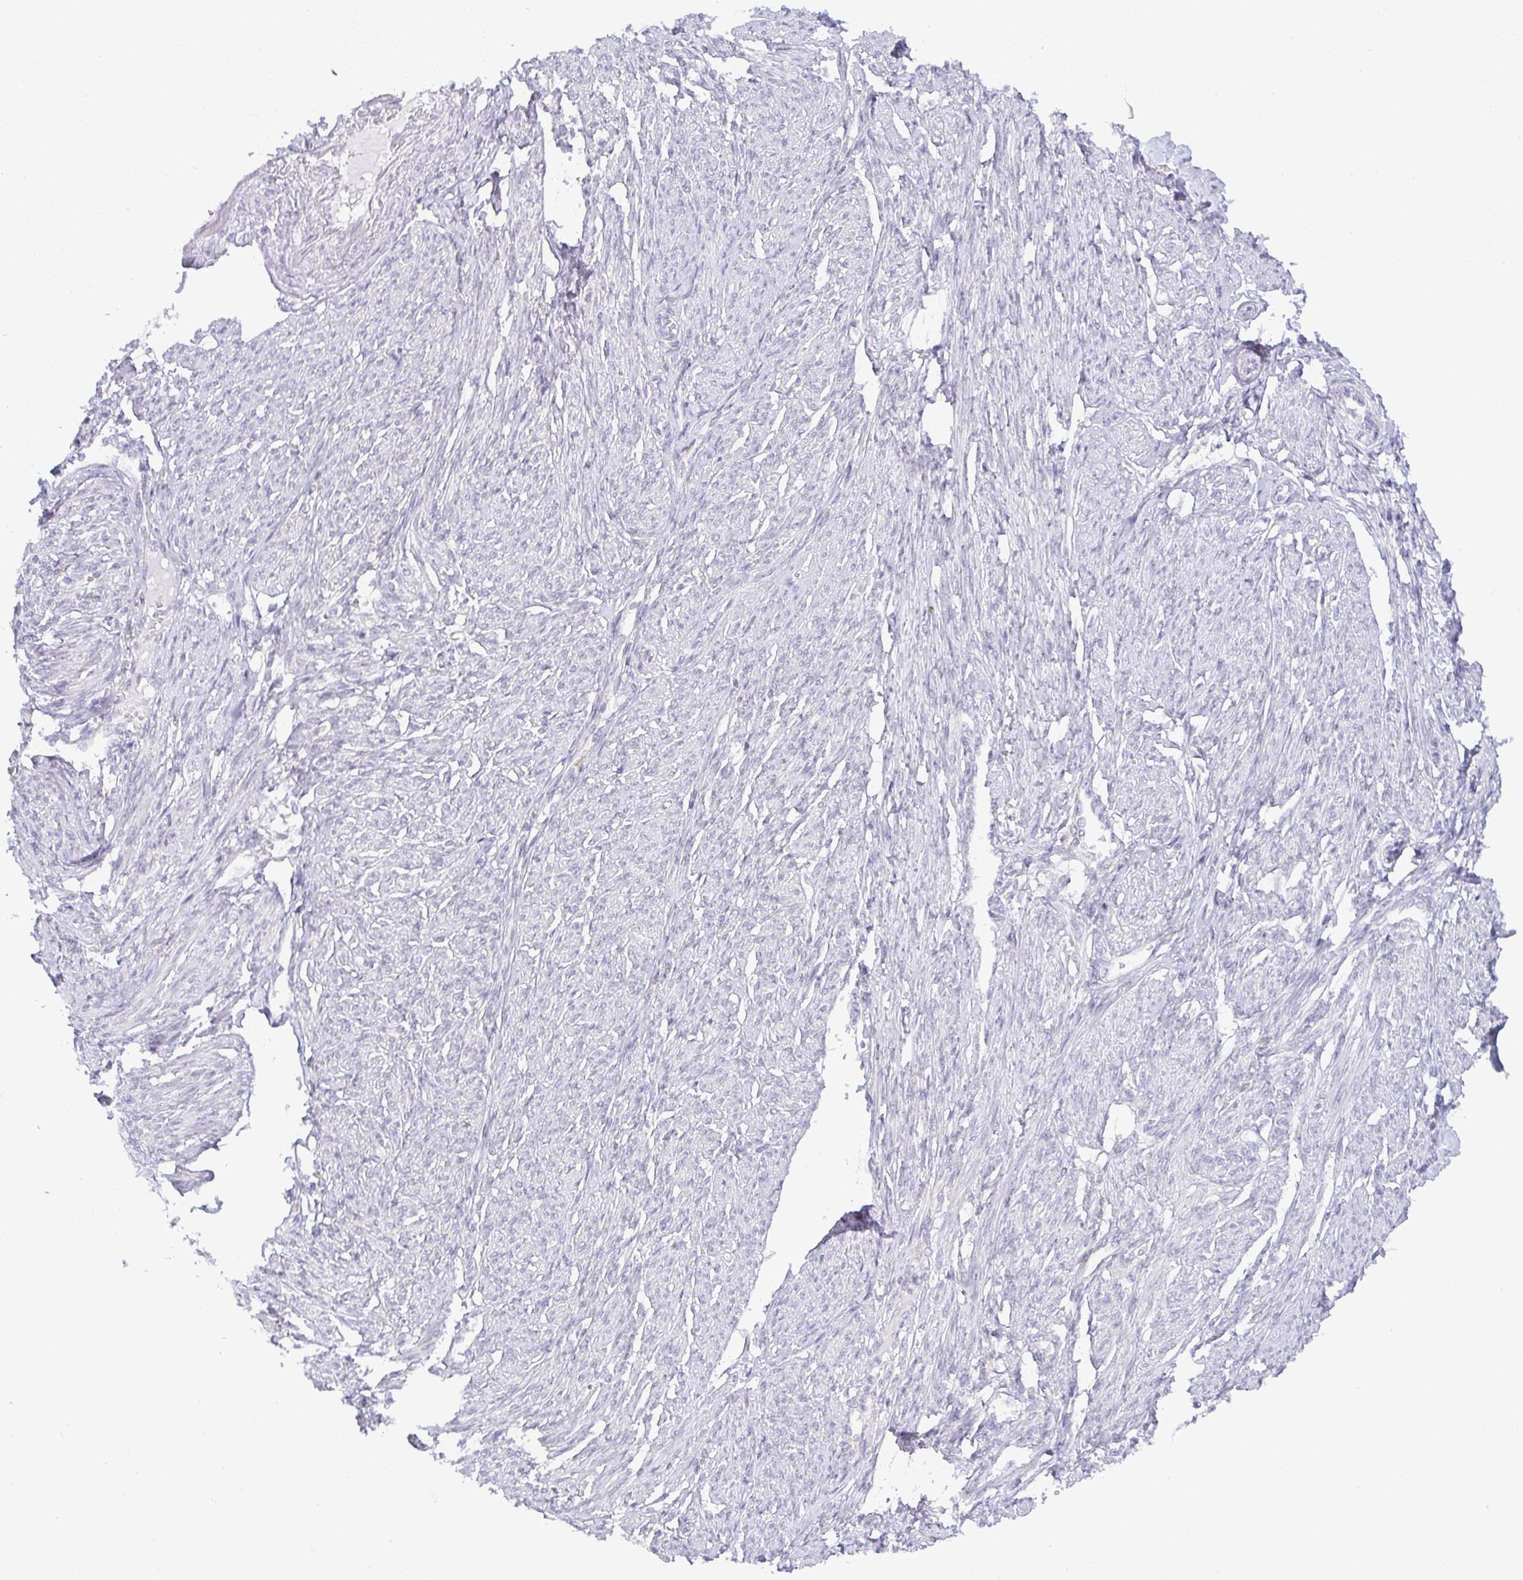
{"staining": {"intensity": "negative", "quantity": "none", "location": "none"}, "tissue": "smooth muscle", "cell_type": "Smooth muscle cells", "image_type": "normal", "snomed": [{"axis": "morphology", "description": "Normal tissue, NOS"}, {"axis": "topography", "description": "Smooth muscle"}], "caption": "The photomicrograph shows no staining of smooth muscle cells in benign smooth muscle.", "gene": "DERL2", "patient": {"sex": "female", "age": 65}}